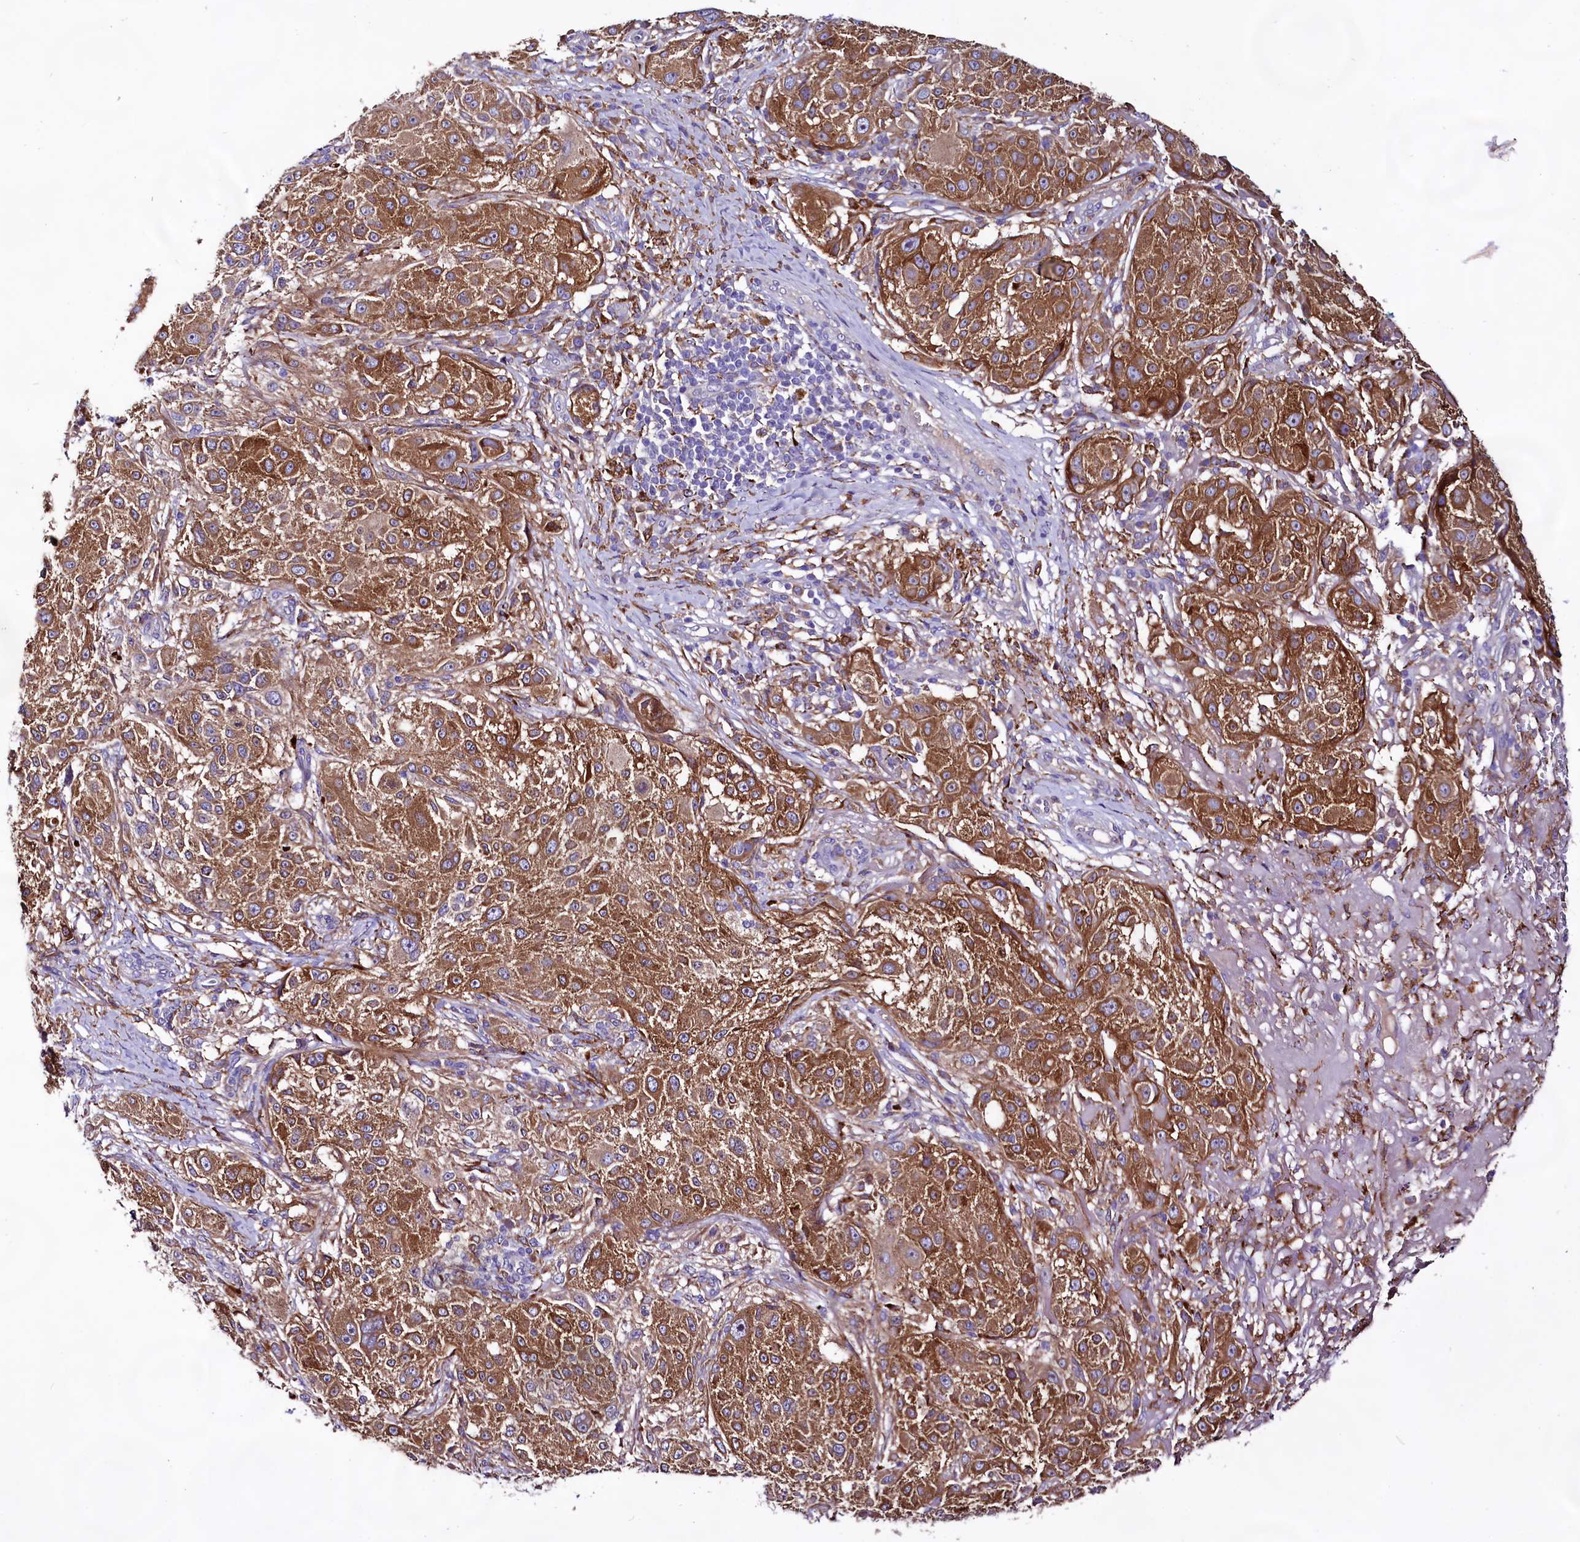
{"staining": {"intensity": "moderate", "quantity": ">75%", "location": "cytoplasmic/membranous"}, "tissue": "melanoma", "cell_type": "Tumor cells", "image_type": "cancer", "snomed": [{"axis": "morphology", "description": "Necrosis, NOS"}, {"axis": "morphology", "description": "Malignant melanoma, NOS"}, {"axis": "topography", "description": "Skin"}], "caption": "DAB (3,3'-diaminobenzidine) immunohistochemical staining of human malignant melanoma displays moderate cytoplasmic/membranous protein positivity in approximately >75% of tumor cells. (DAB IHC, brown staining for protein, blue staining for nuclei).", "gene": "DMXL2", "patient": {"sex": "female", "age": 87}}